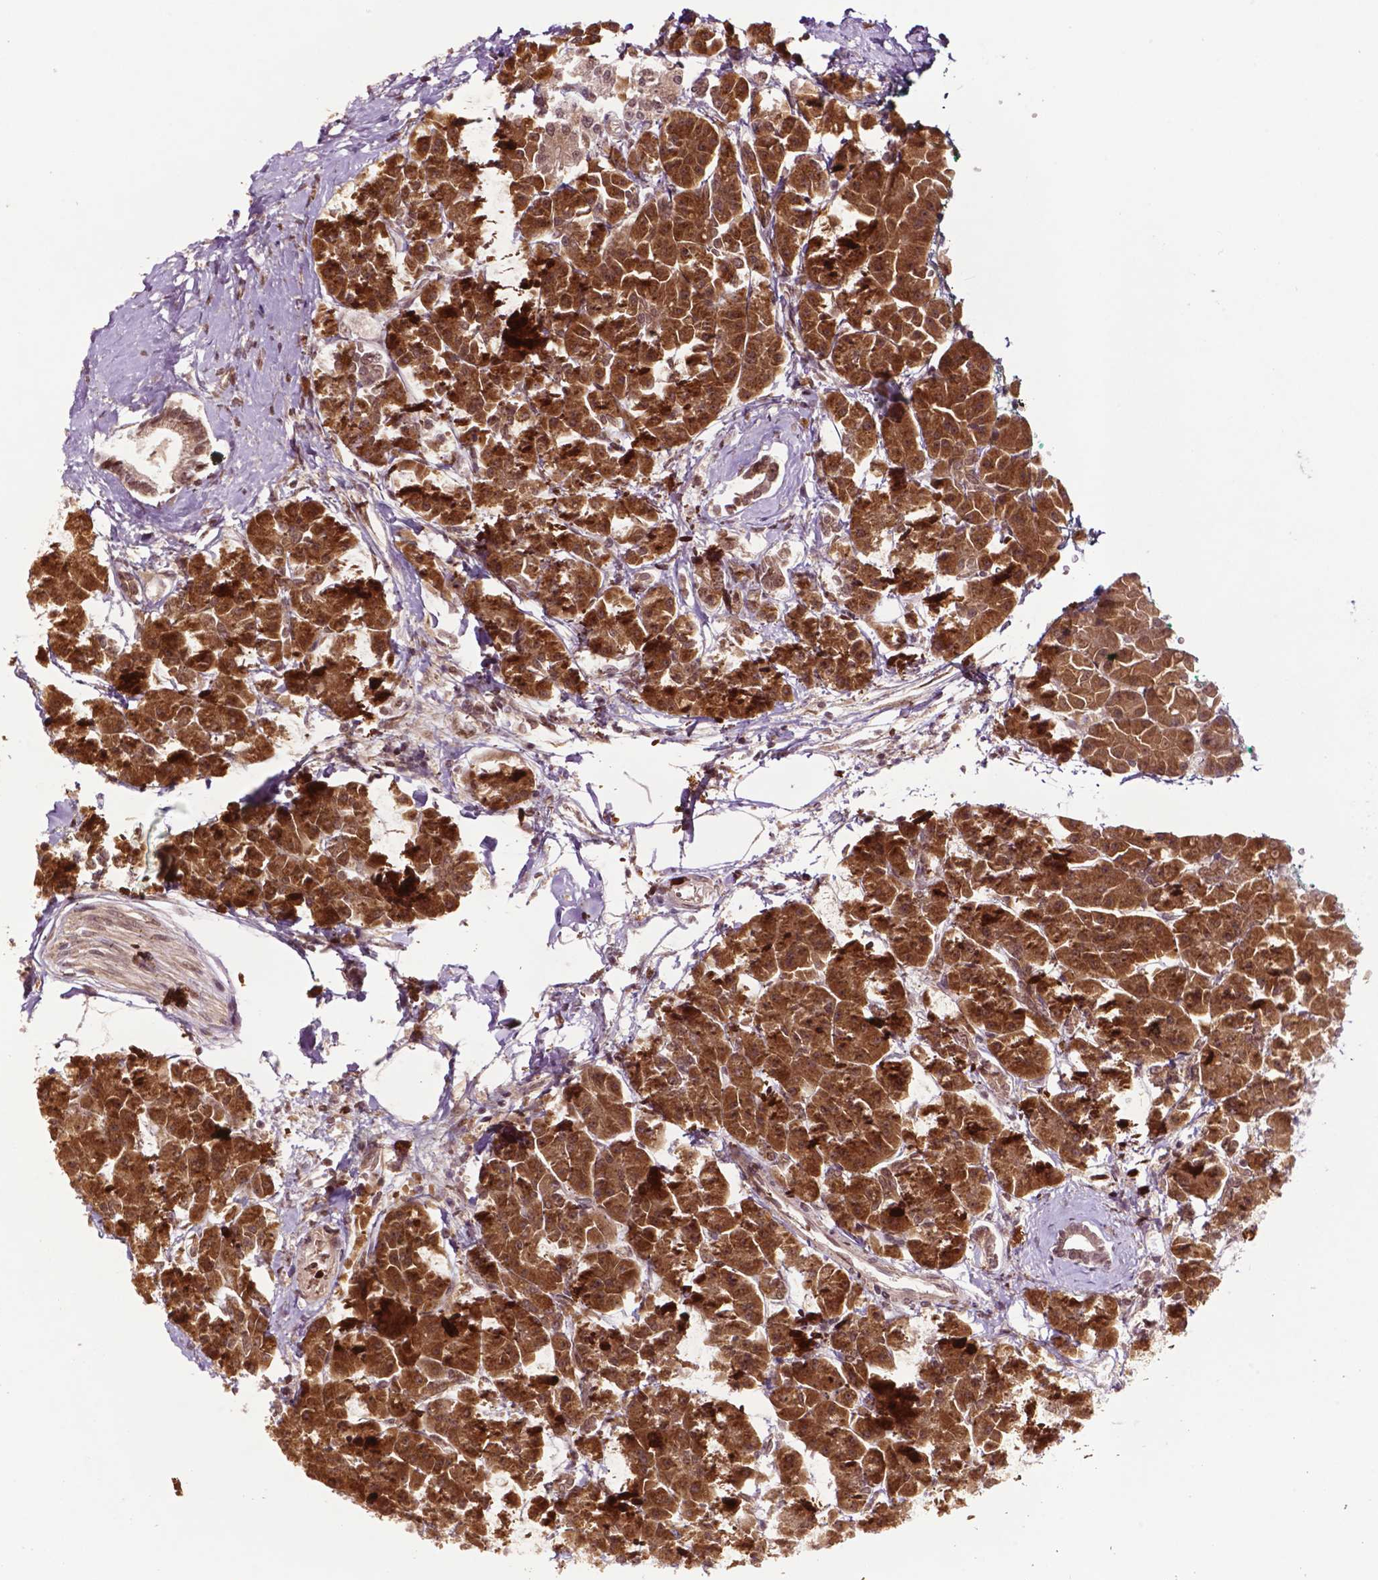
{"staining": {"intensity": "moderate", "quantity": ">75%", "location": "cytoplasmic/membranous,nuclear"}, "tissue": "pancreas", "cell_type": "Exocrine glandular cells", "image_type": "normal", "snomed": [{"axis": "morphology", "description": "Normal tissue, NOS"}, {"axis": "topography", "description": "Adipose tissue"}, {"axis": "topography", "description": "Pancreas"}, {"axis": "topography", "description": "Peripheral nerve tissue"}], "caption": "Exocrine glandular cells exhibit moderate cytoplasmic/membranous,nuclear positivity in about >75% of cells in normal pancreas. (IHC, brightfield microscopy, high magnification).", "gene": "TMX2", "patient": {"sex": "female", "age": 58}}